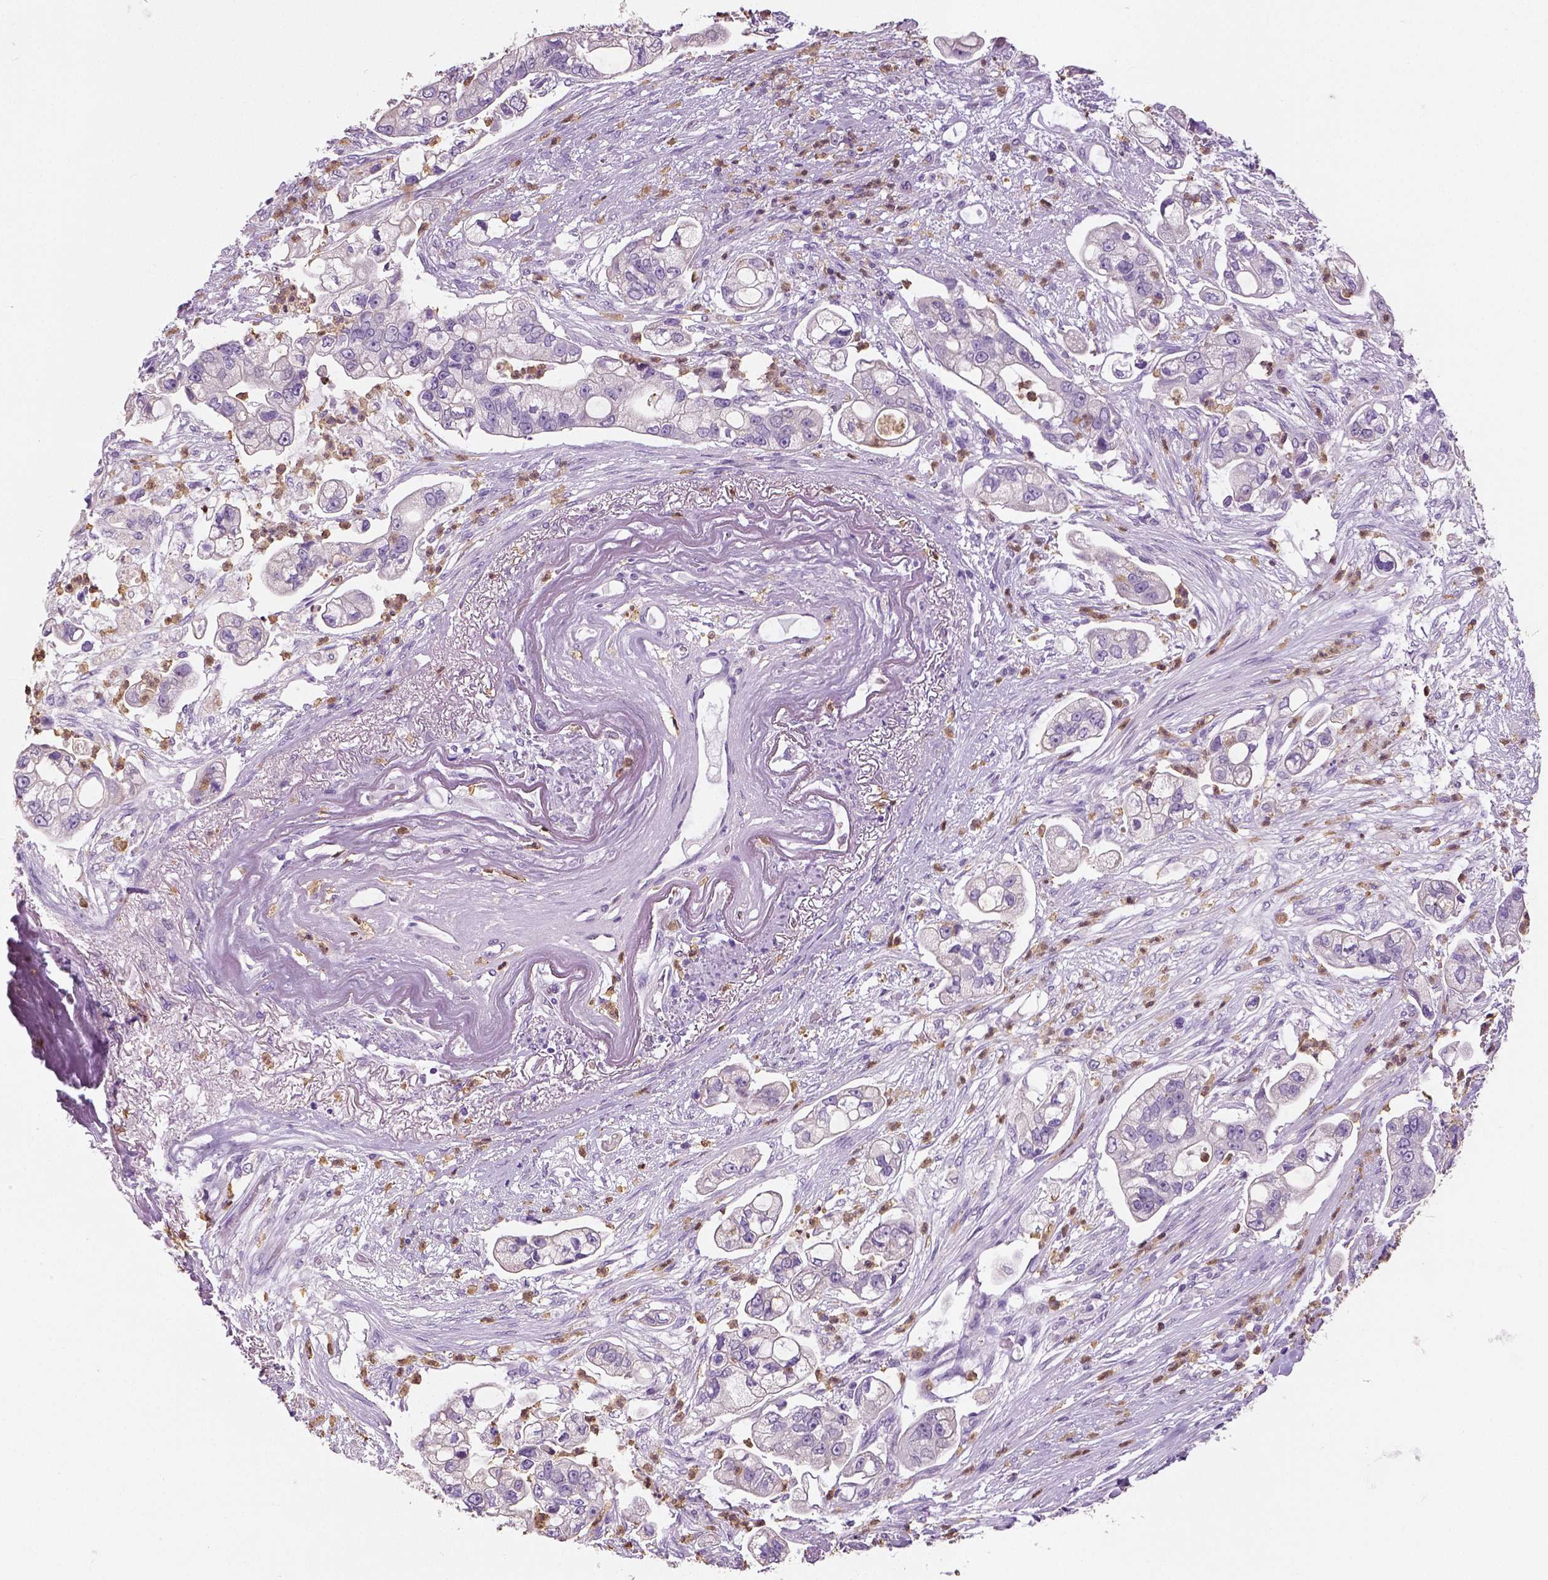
{"staining": {"intensity": "negative", "quantity": "none", "location": "none"}, "tissue": "pancreatic cancer", "cell_type": "Tumor cells", "image_type": "cancer", "snomed": [{"axis": "morphology", "description": "Adenocarcinoma, NOS"}, {"axis": "topography", "description": "Pancreas"}], "caption": "Immunohistochemistry (IHC) image of neoplastic tissue: human pancreatic cancer stained with DAB (3,3'-diaminobenzidine) shows no significant protein staining in tumor cells.", "gene": "NECAB2", "patient": {"sex": "female", "age": 69}}